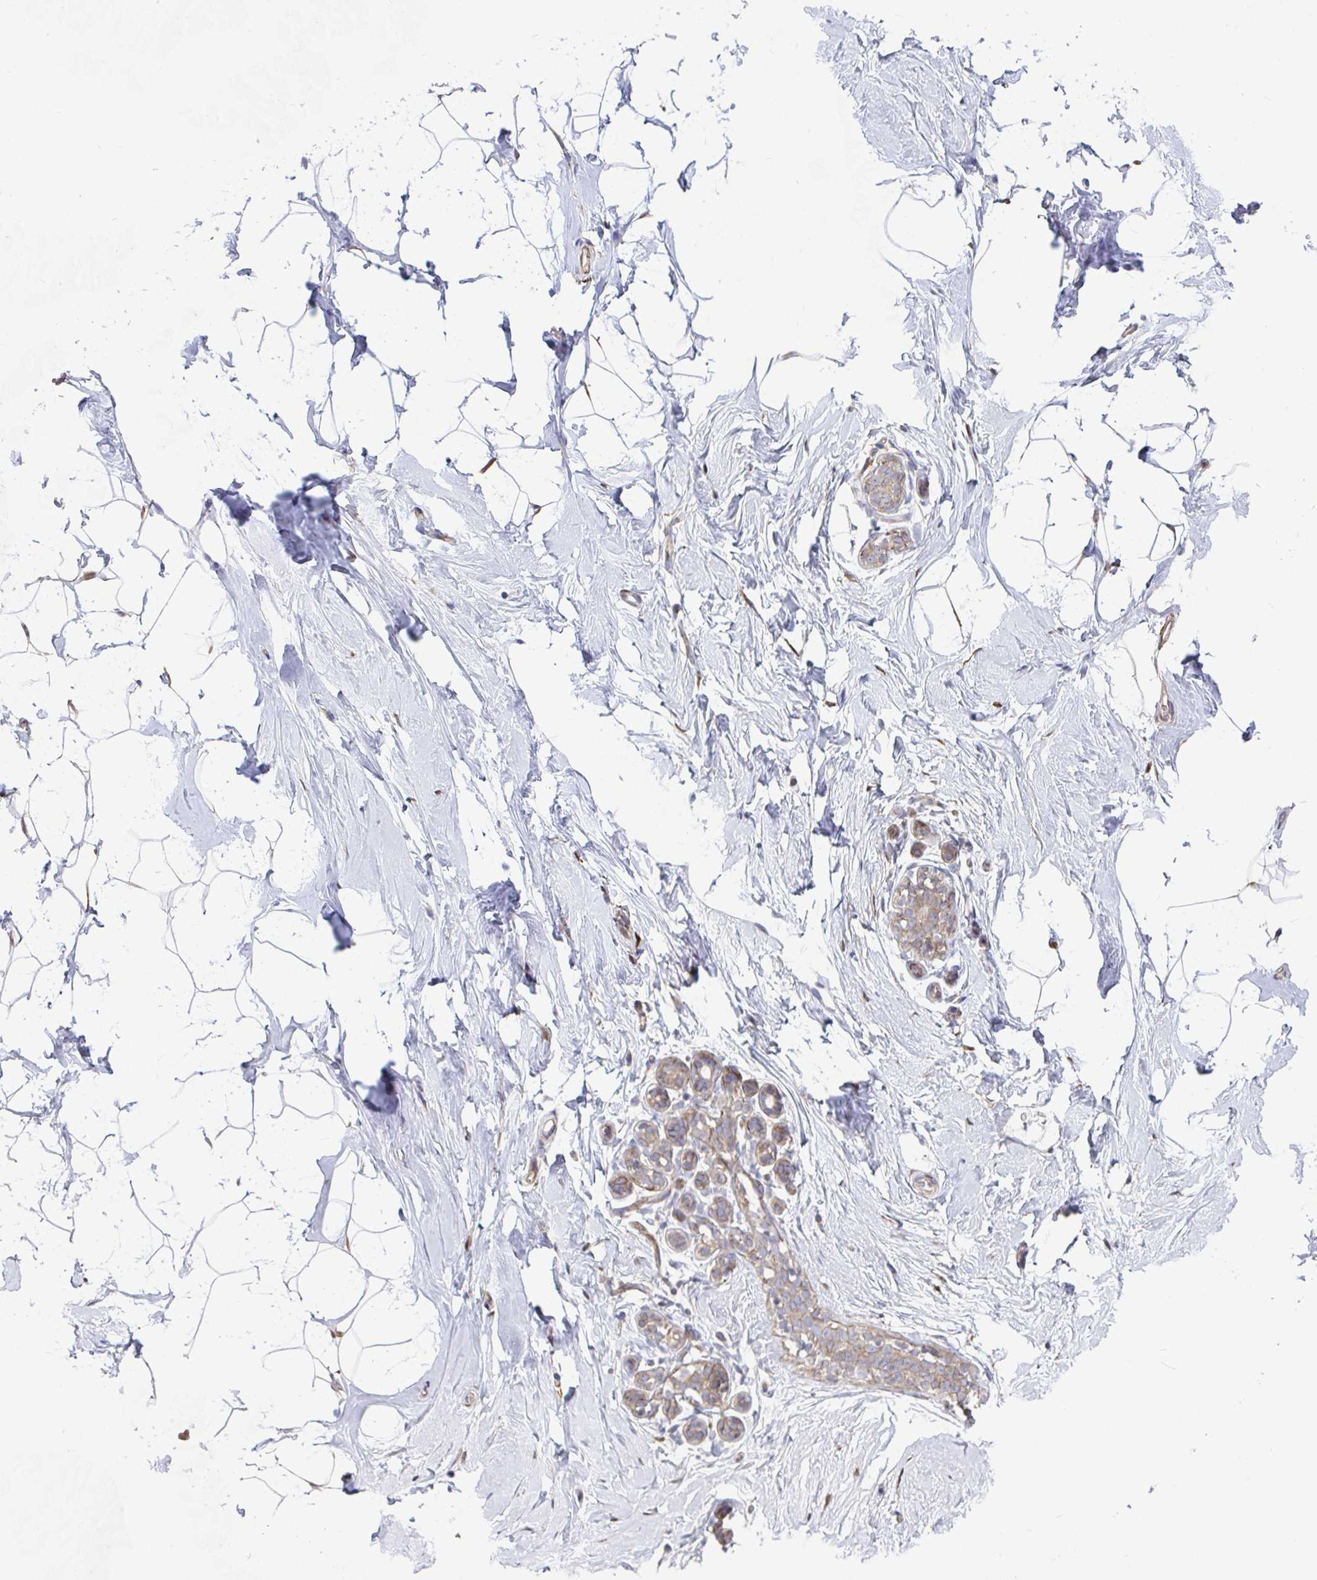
{"staining": {"intensity": "negative", "quantity": "none", "location": "none"}, "tissue": "breast", "cell_type": "Adipocytes", "image_type": "normal", "snomed": [{"axis": "morphology", "description": "Normal tissue, NOS"}, {"axis": "topography", "description": "Breast"}], "caption": "This is an immunohistochemistry (IHC) micrograph of normal breast. There is no expression in adipocytes.", "gene": "EIF1AD", "patient": {"sex": "female", "age": 32}}